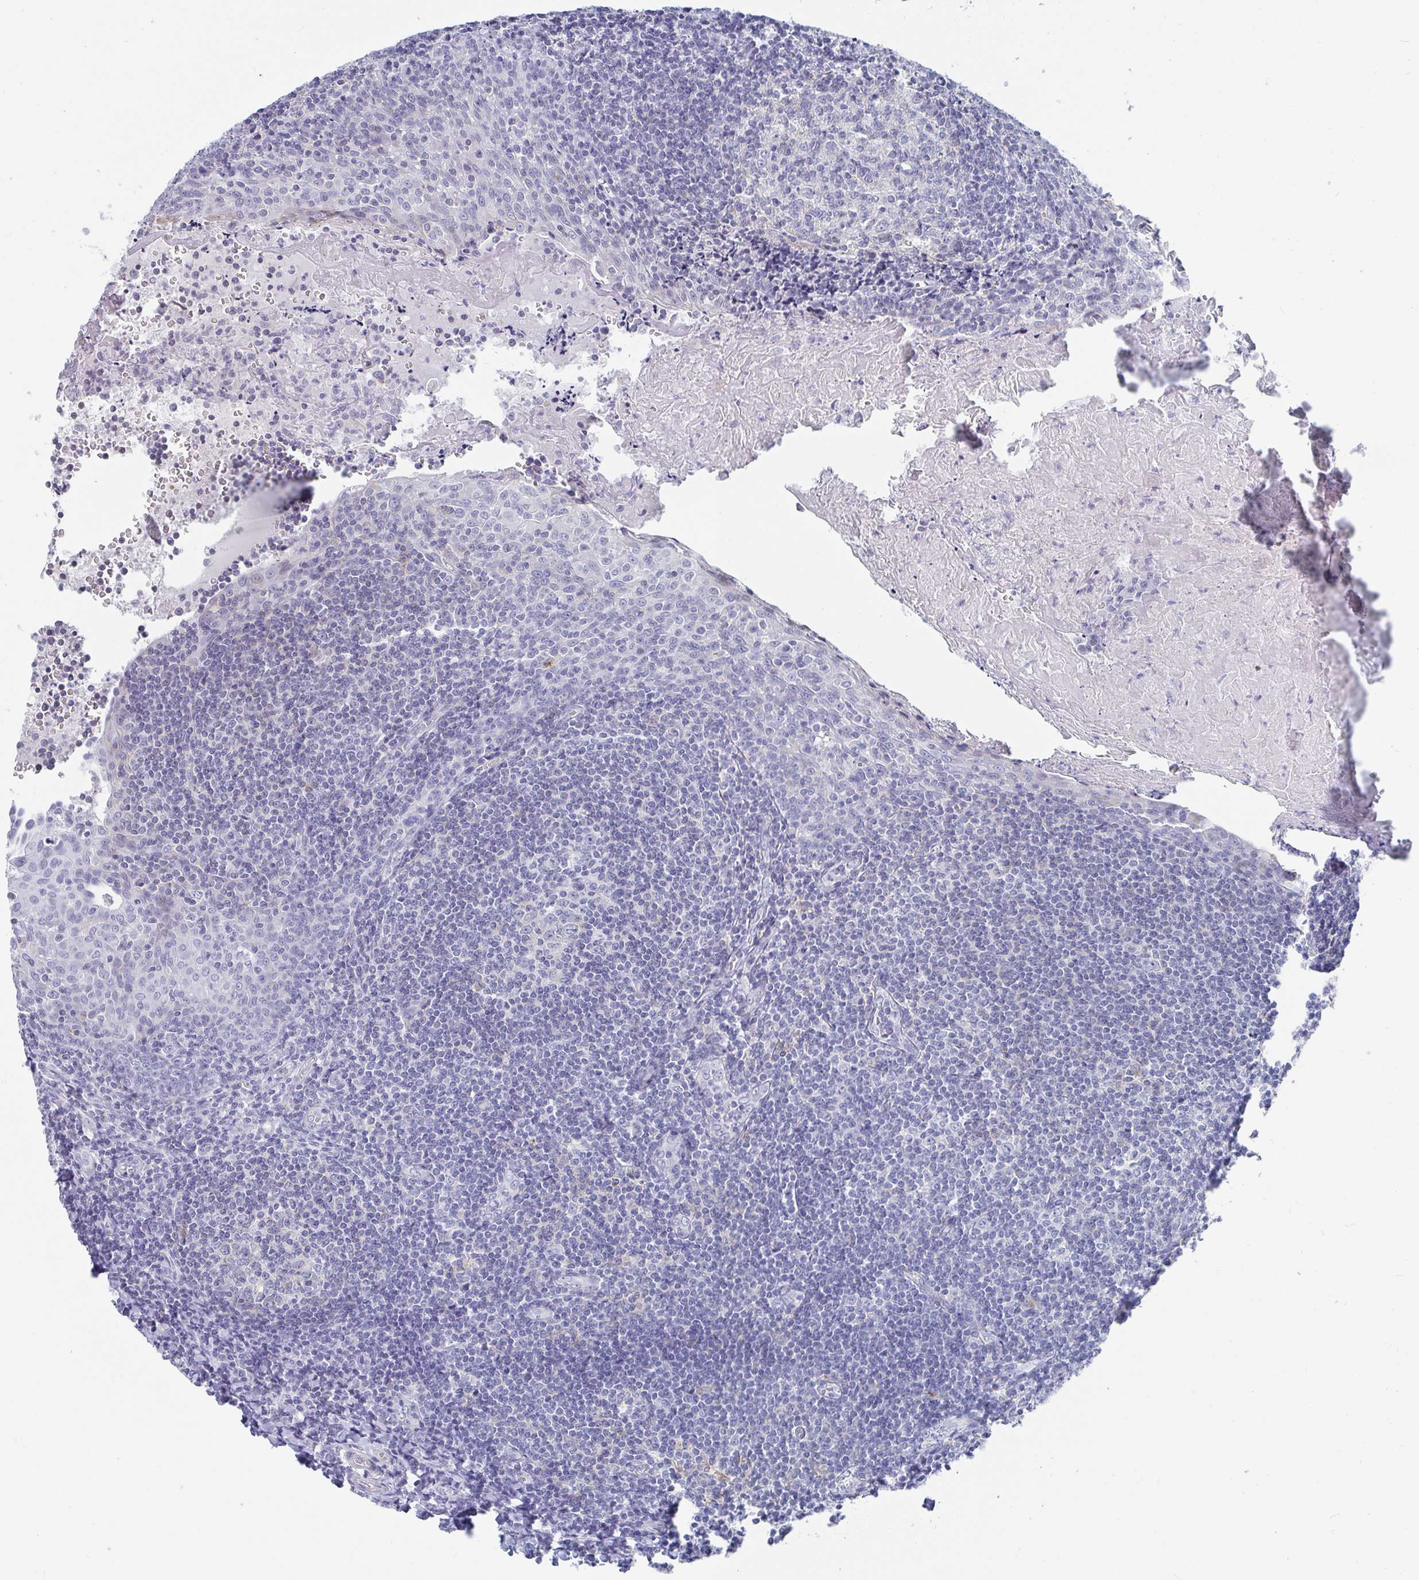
{"staining": {"intensity": "negative", "quantity": "none", "location": "none"}, "tissue": "tonsil", "cell_type": "Germinal center cells", "image_type": "normal", "snomed": [{"axis": "morphology", "description": "Normal tissue, NOS"}, {"axis": "morphology", "description": "Inflammation, NOS"}, {"axis": "topography", "description": "Tonsil"}], "caption": "DAB immunohistochemical staining of benign tonsil exhibits no significant expression in germinal center cells. (DAB IHC visualized using brightfield microscopy, high magnification).", "gene": "ZFP82", "patient": {"sex": "female", "age": 31}}